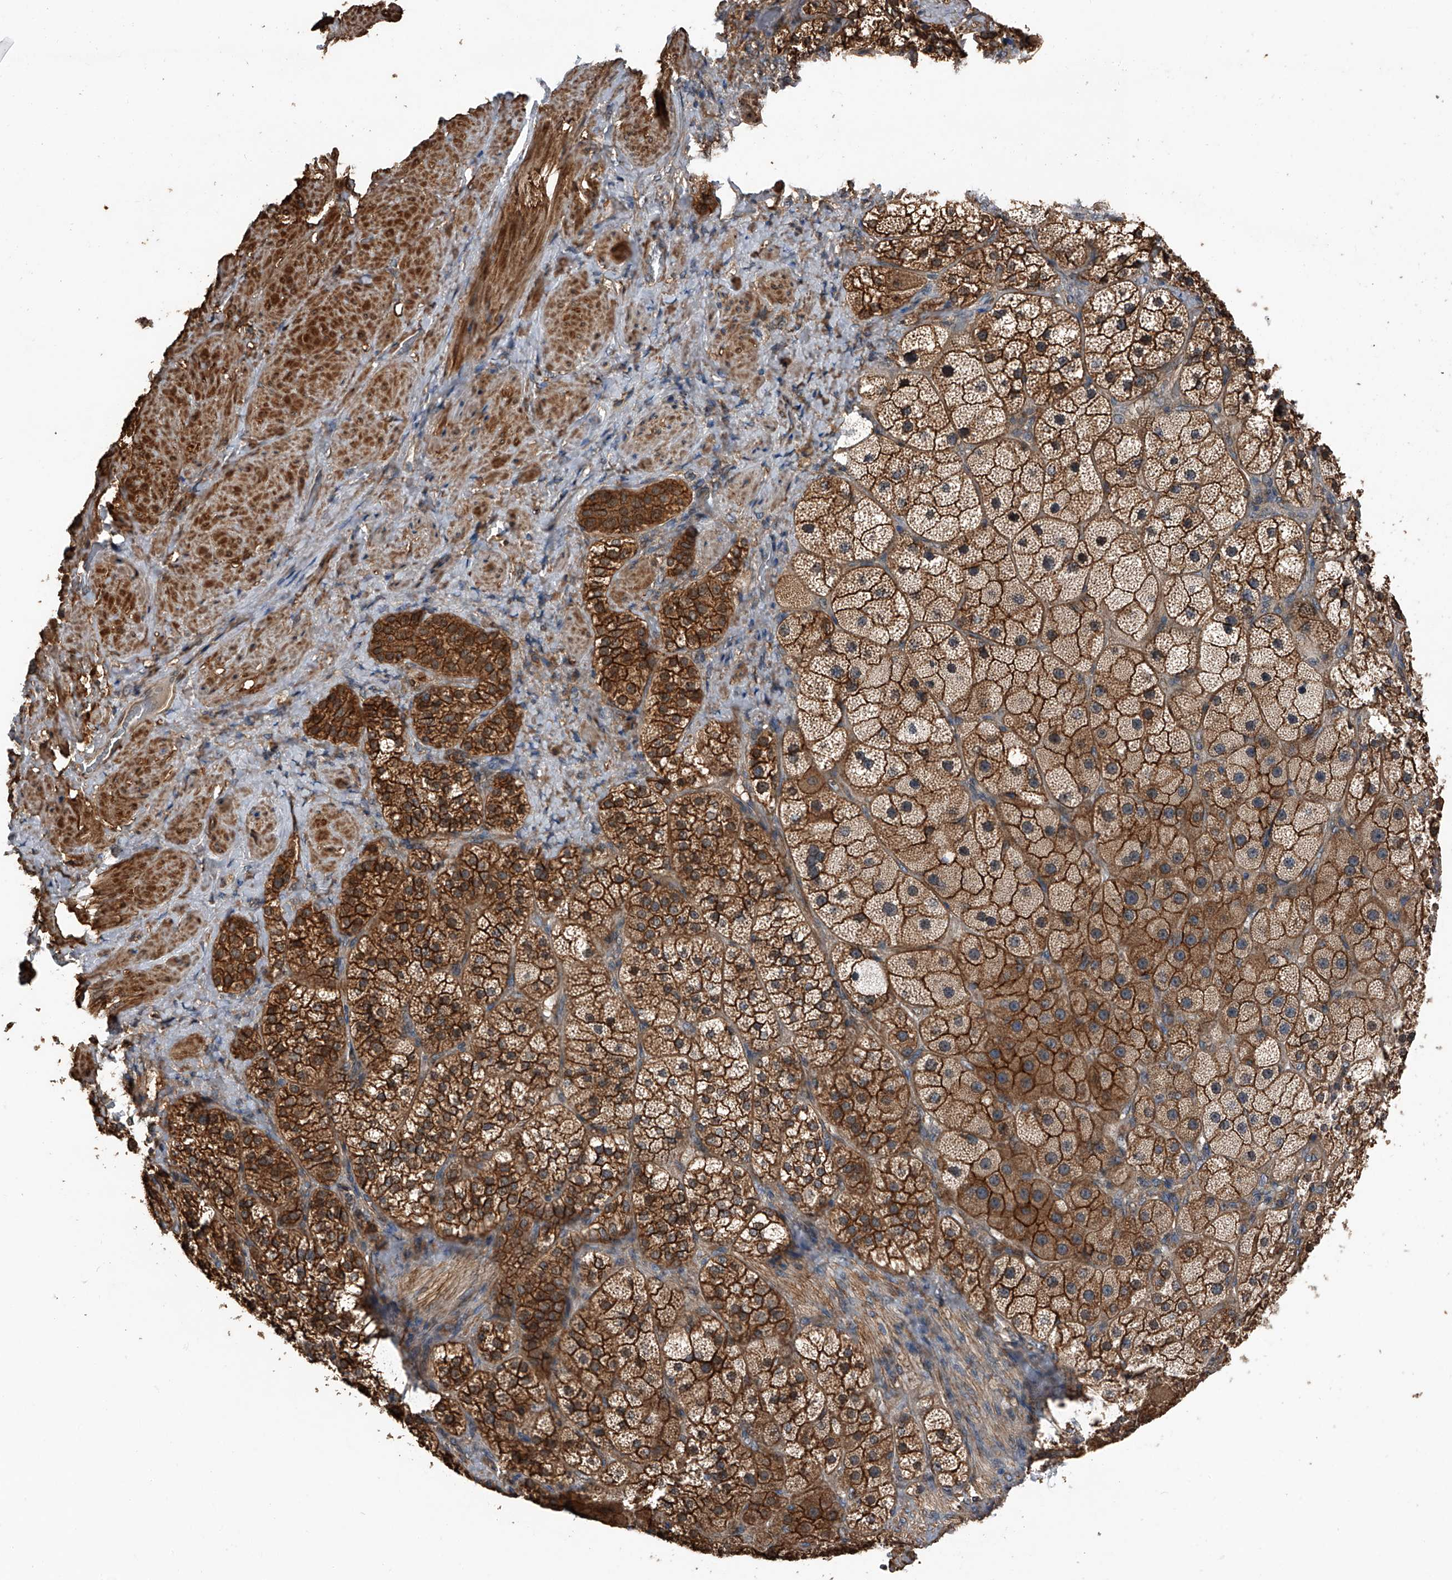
{"staining": {"intensity": "strong", "quantity": ">75%", "location": "cytoplasmic/membranous"}, "tissue": "adrenal gland", "cell_type": "Glandular cells", "image_type": "normal", "snomed": [{"axis": "morphology", "description": "Normal tissue, NOS"}, {"axis": "topography", "description": "Adrenal gland"}], "caption": "Adrenal gland stained for a protein (brown) exhibits strong cytoplasmic/membranous positive staining in about >75% of glandular cells.", "gene": "KCNJ2", "patient": {"sex": "male", "age": 57}}